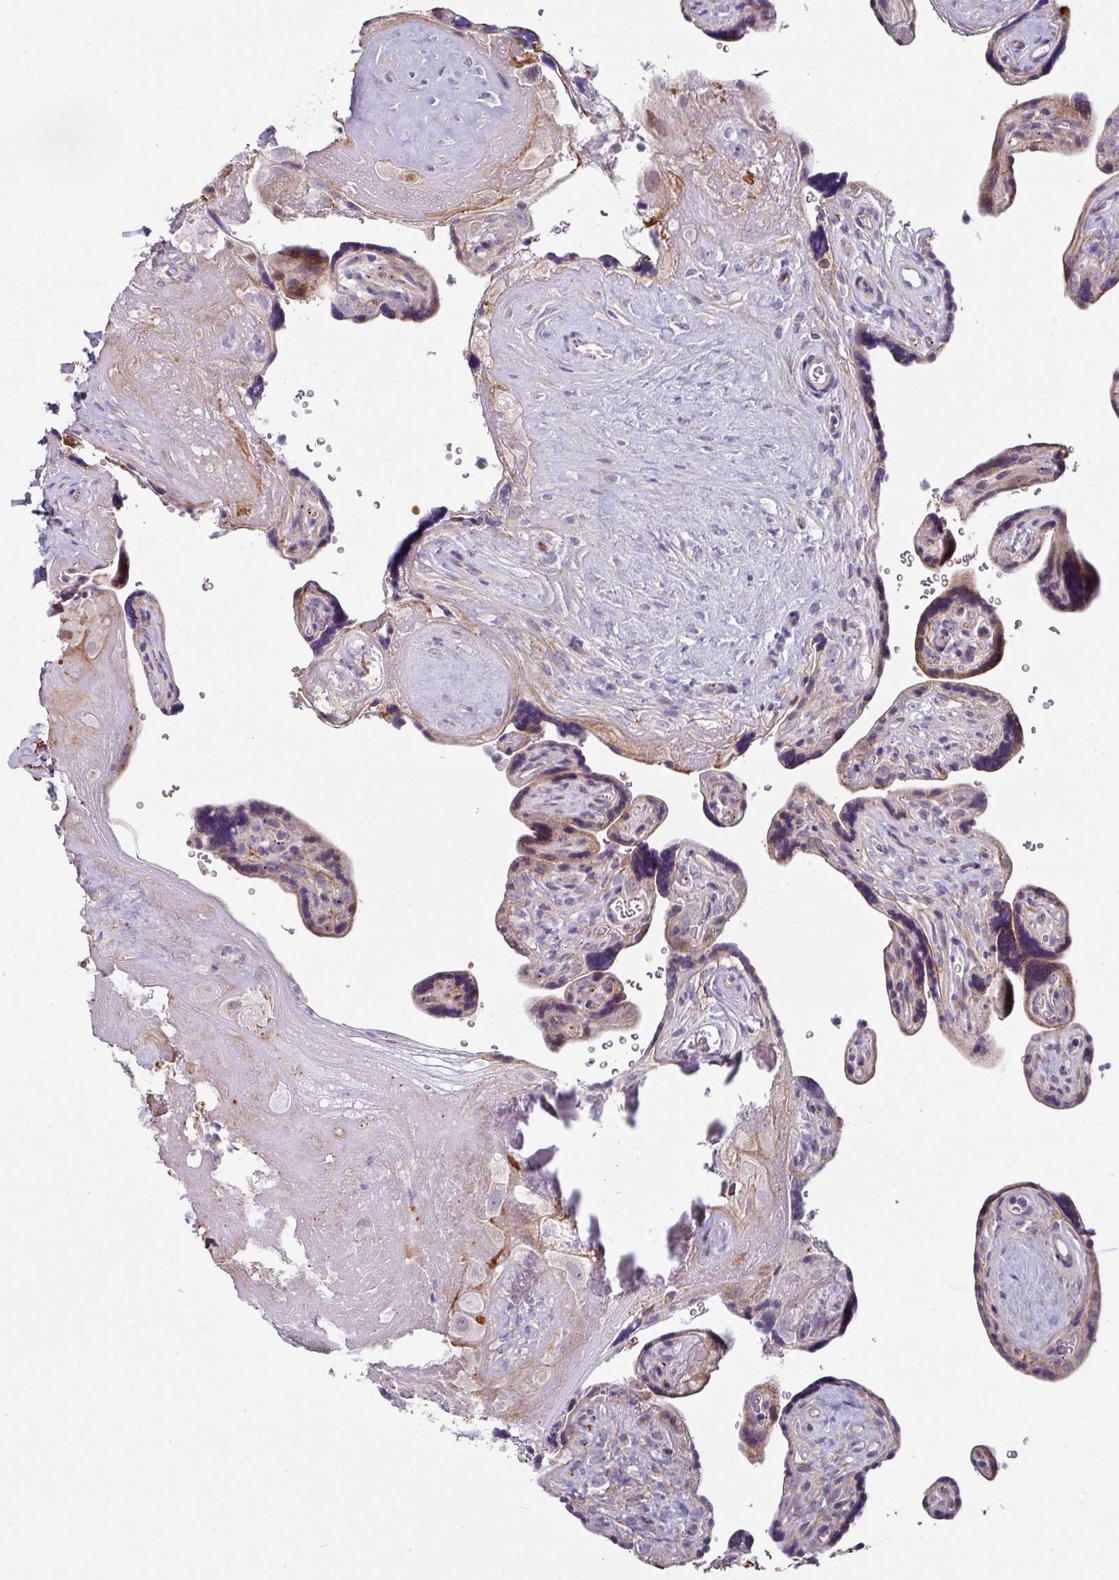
{"staining": {"intensity": "negative", "quantity": "none", "location": "none"}, "tissue": "placenta", "cell_type": "Decidual cells", "image_type": "normal", "snomed": [{"axis": "morphology", "description": "Normal tissue, NOS"}, {"axis": "topography", "description": "Placenta"}], "caption": "Micrograph shows no protein staining in decidual cells of normal placenta.", "gene": "C2orf16", "patient": {"sex": "female", "age": 39}}